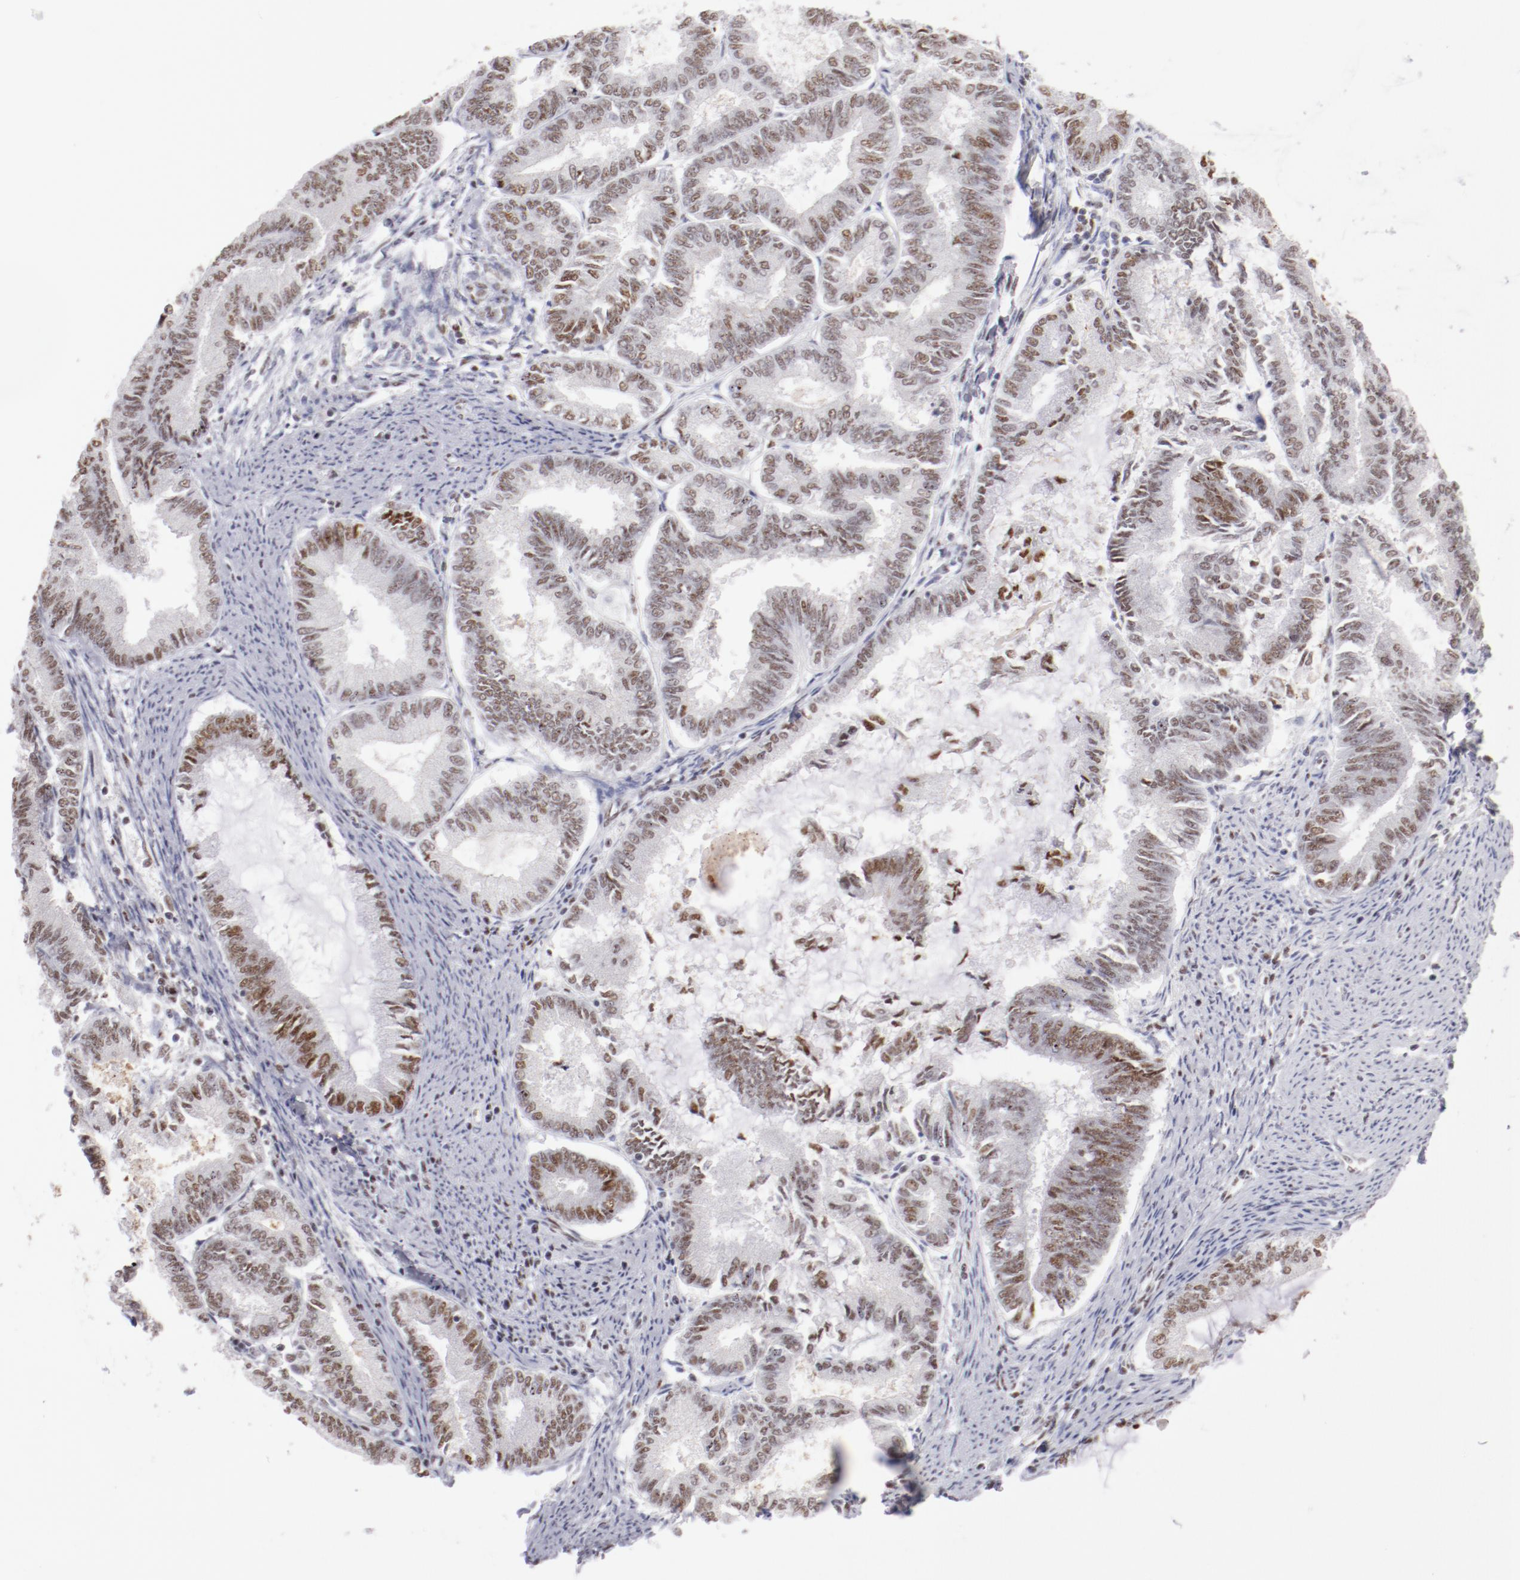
{"staining": {"intensity": "weak", "quantity": ">75%", "location": "nuclear"}, "tissue": "endometrial cancer", "cell_type": "Tumor cells", "image_type": "cancer", "snomed": [{"axis": "morphology", "description": "Adenocarcinoma, NOS"}, {"axis": "topography", "description": "Endometrium"}], "caption": "Brown immunohistochemical staining in endometrial adenocarcinoma displays weak nuclear expression in about >75% of tumor cells.", "gene": "TFAP4", "patient": {"sex": "female", "age": 86}}